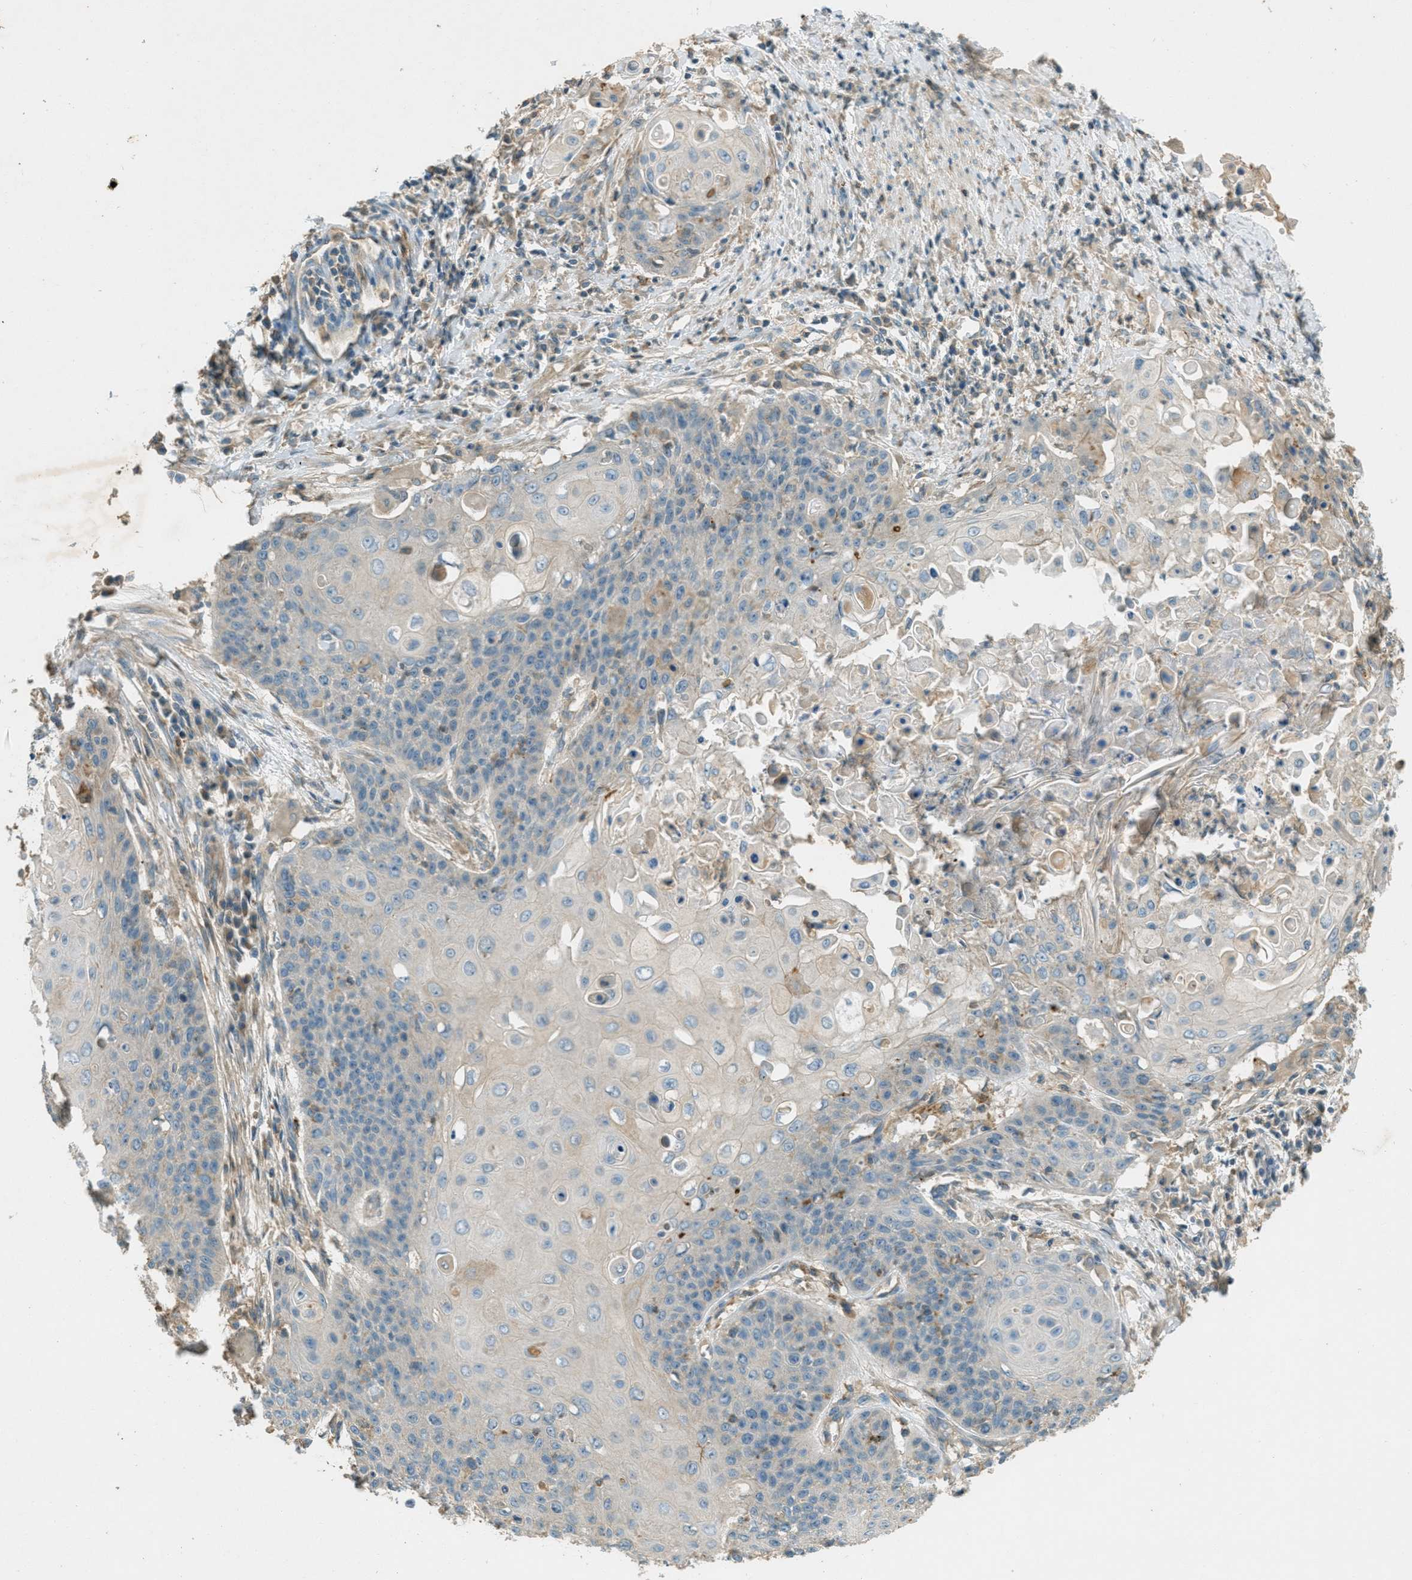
{"staining": {"intensity": "negative", "quantity": "none", "location": "none"}, "tissue": "cervical cancer", "cell_type": "Tumor cells", "image_type": "cancer", "snomed": [{"axis": "morphology", "description": "Squamous cell carcinoma, NOS"}, {"axis": "topography", "description": "Cervix"}], "caption": "The immunohistochemistry (IHC) photomicrograph has no significant staining in tumor cells of squamous cell carcinoma (cervical) tissue.", "gene": "NUDT4", "patient": {"sex": "female", "age": 39}}